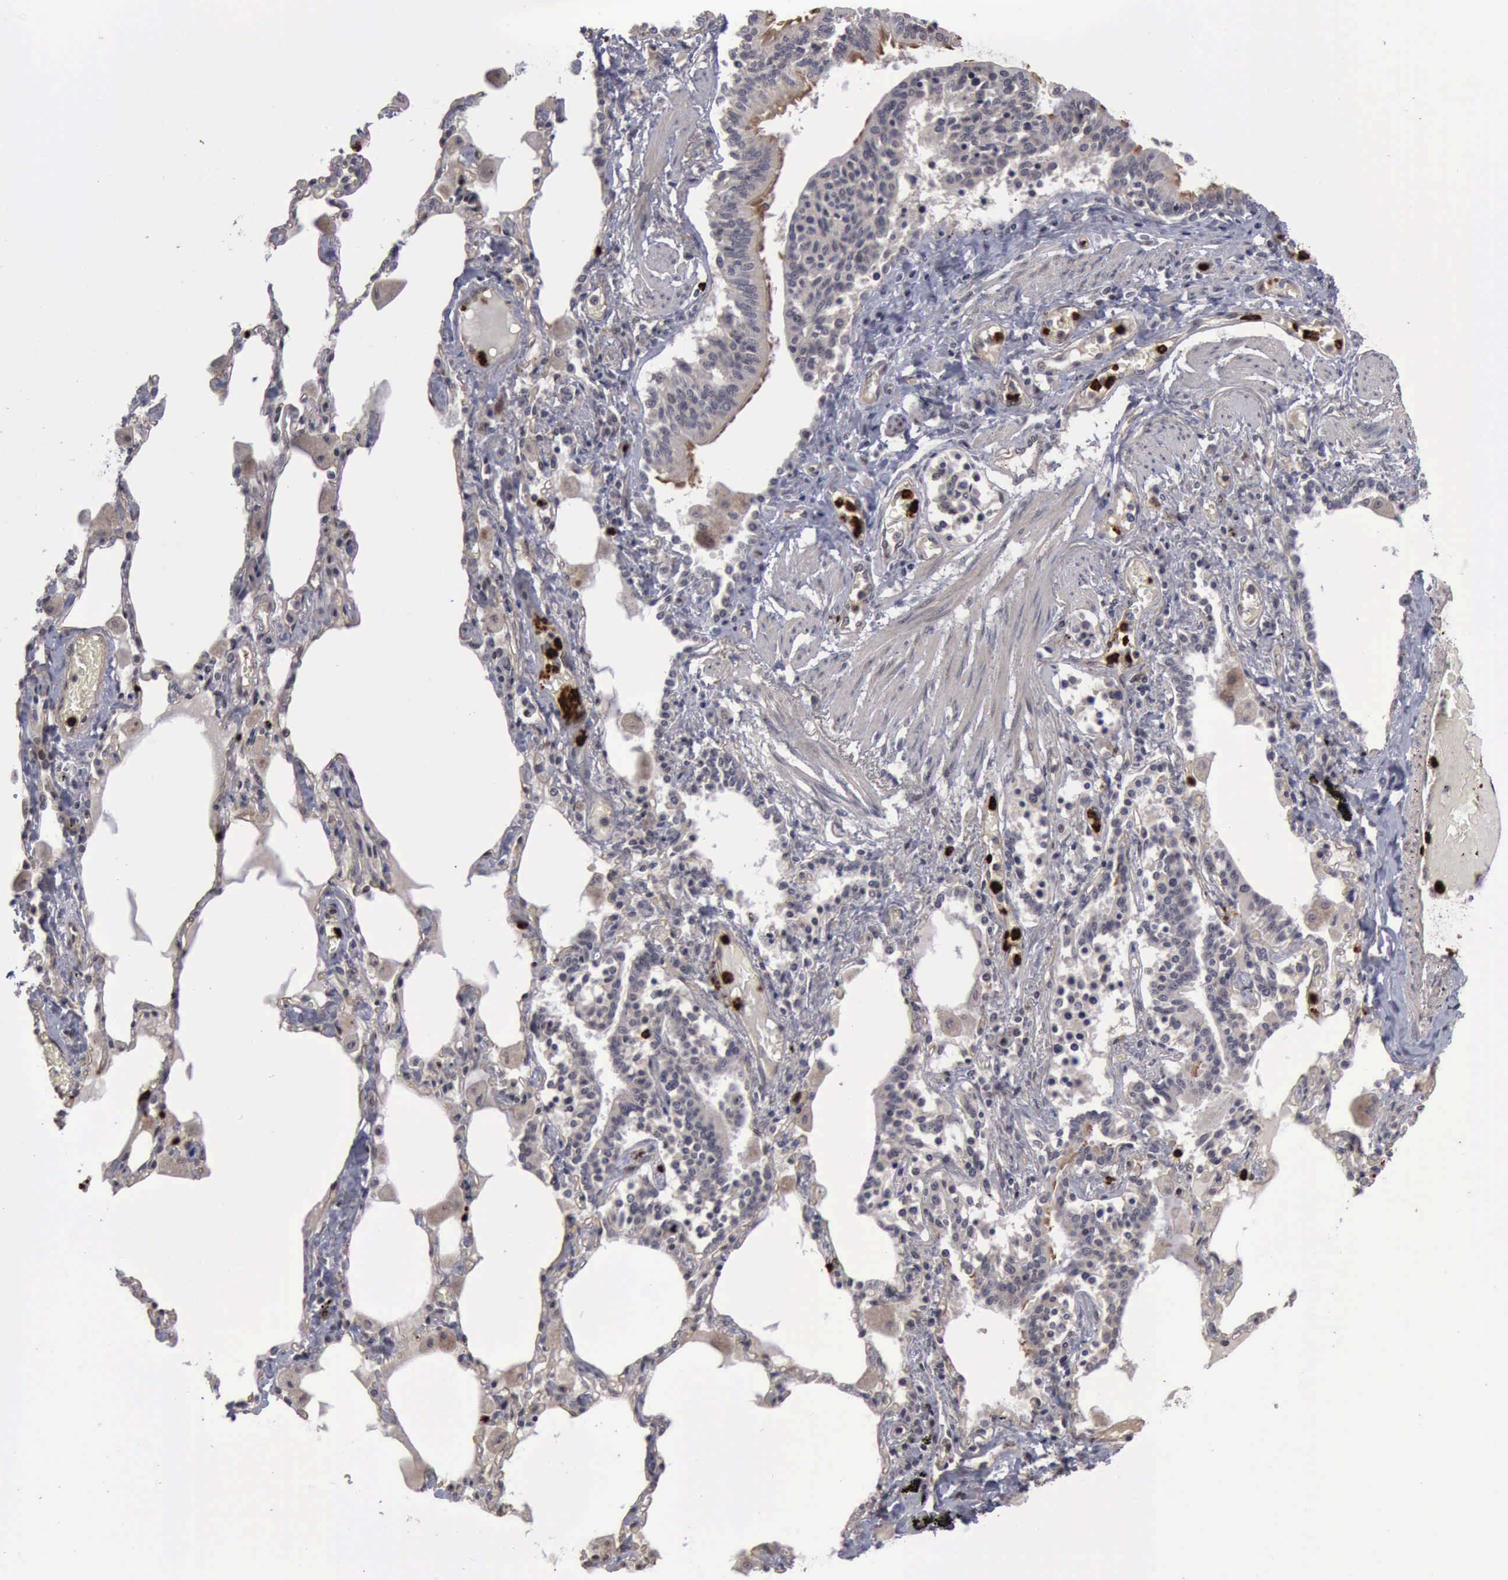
{"staining": {"intensity": "negative", "quantity": "none", "location": "none"}, "tissue": "bronchus", "cell_type": "Respiratory epithelial cells", "image_type": "normal", "snomed": [{"axis": "morphology", "description": "Normal tissue, NOS"}, {"axis": "morphology", "description": "Squamous cell carcinoma, NOS"}, {"axis": "topography", "description": "Bronchus"}, {"axis": "topography", "description": "Lung"}], "caption": "Bronchus stained for a protein using immunohistochemistry displays no staining respiratory epithelial cells.", "gene": "MMP9", "patient": {"sex": "female", "age": 47}}